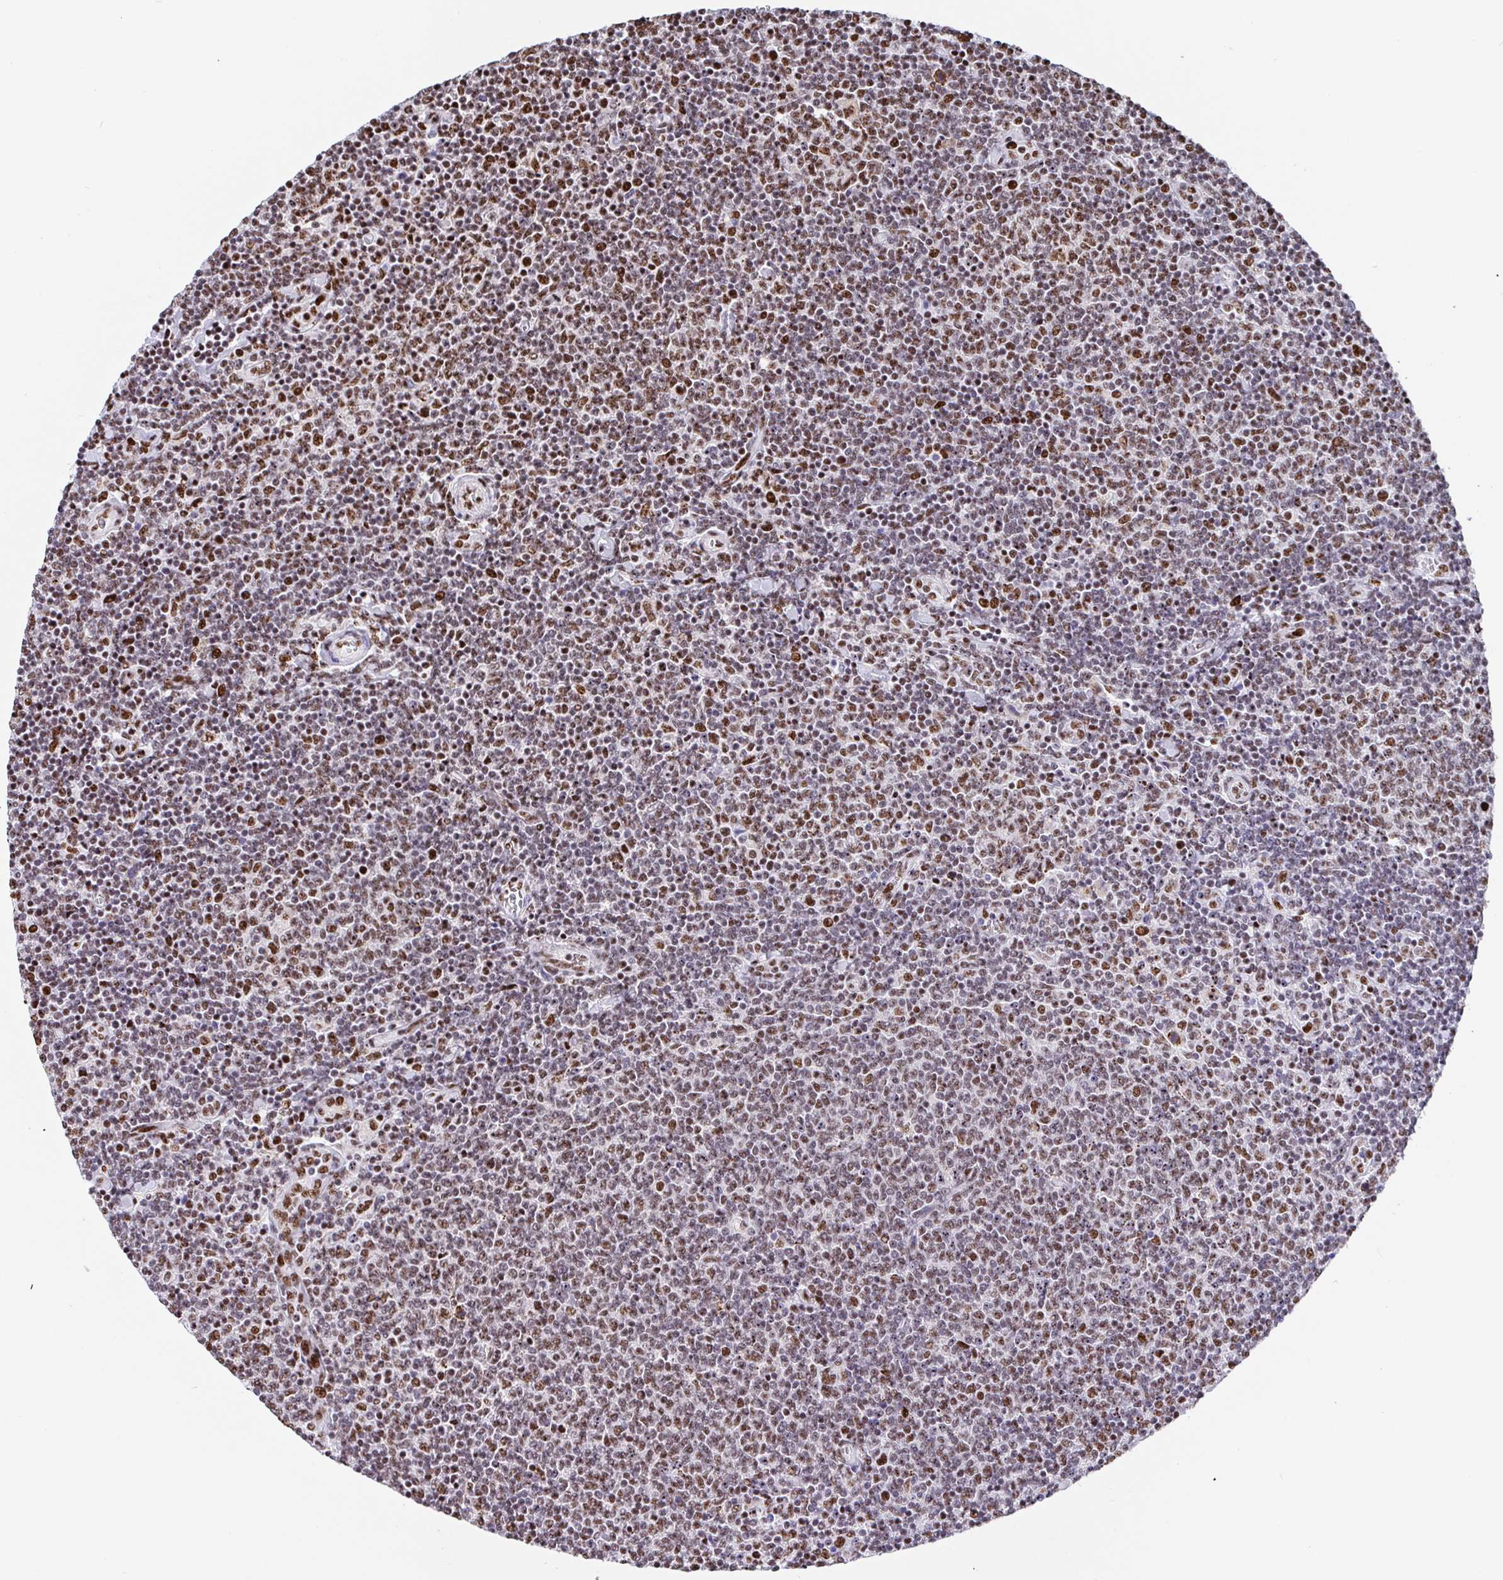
{"staining": {"intensity": "moderate", "quantity": "25%-75%", "location": "nuclear"}, "tissue": "lymphoma", "cell_type": "Tumor cells", "image_type": "cancer", "snomed": [{"axis": "morphology", "description": "Malignant lymphoma, non-Hodgkin's type, Low grade"}, {"axis": "topography", "description": "Lymph node"}], "caption": "Tumor cells show medium levels of moderate nuclear staining in approximately 25%-75% of cells in lymphoma.", "gene": "SETD5", "patient": {"sex": "male", "age": 52}}